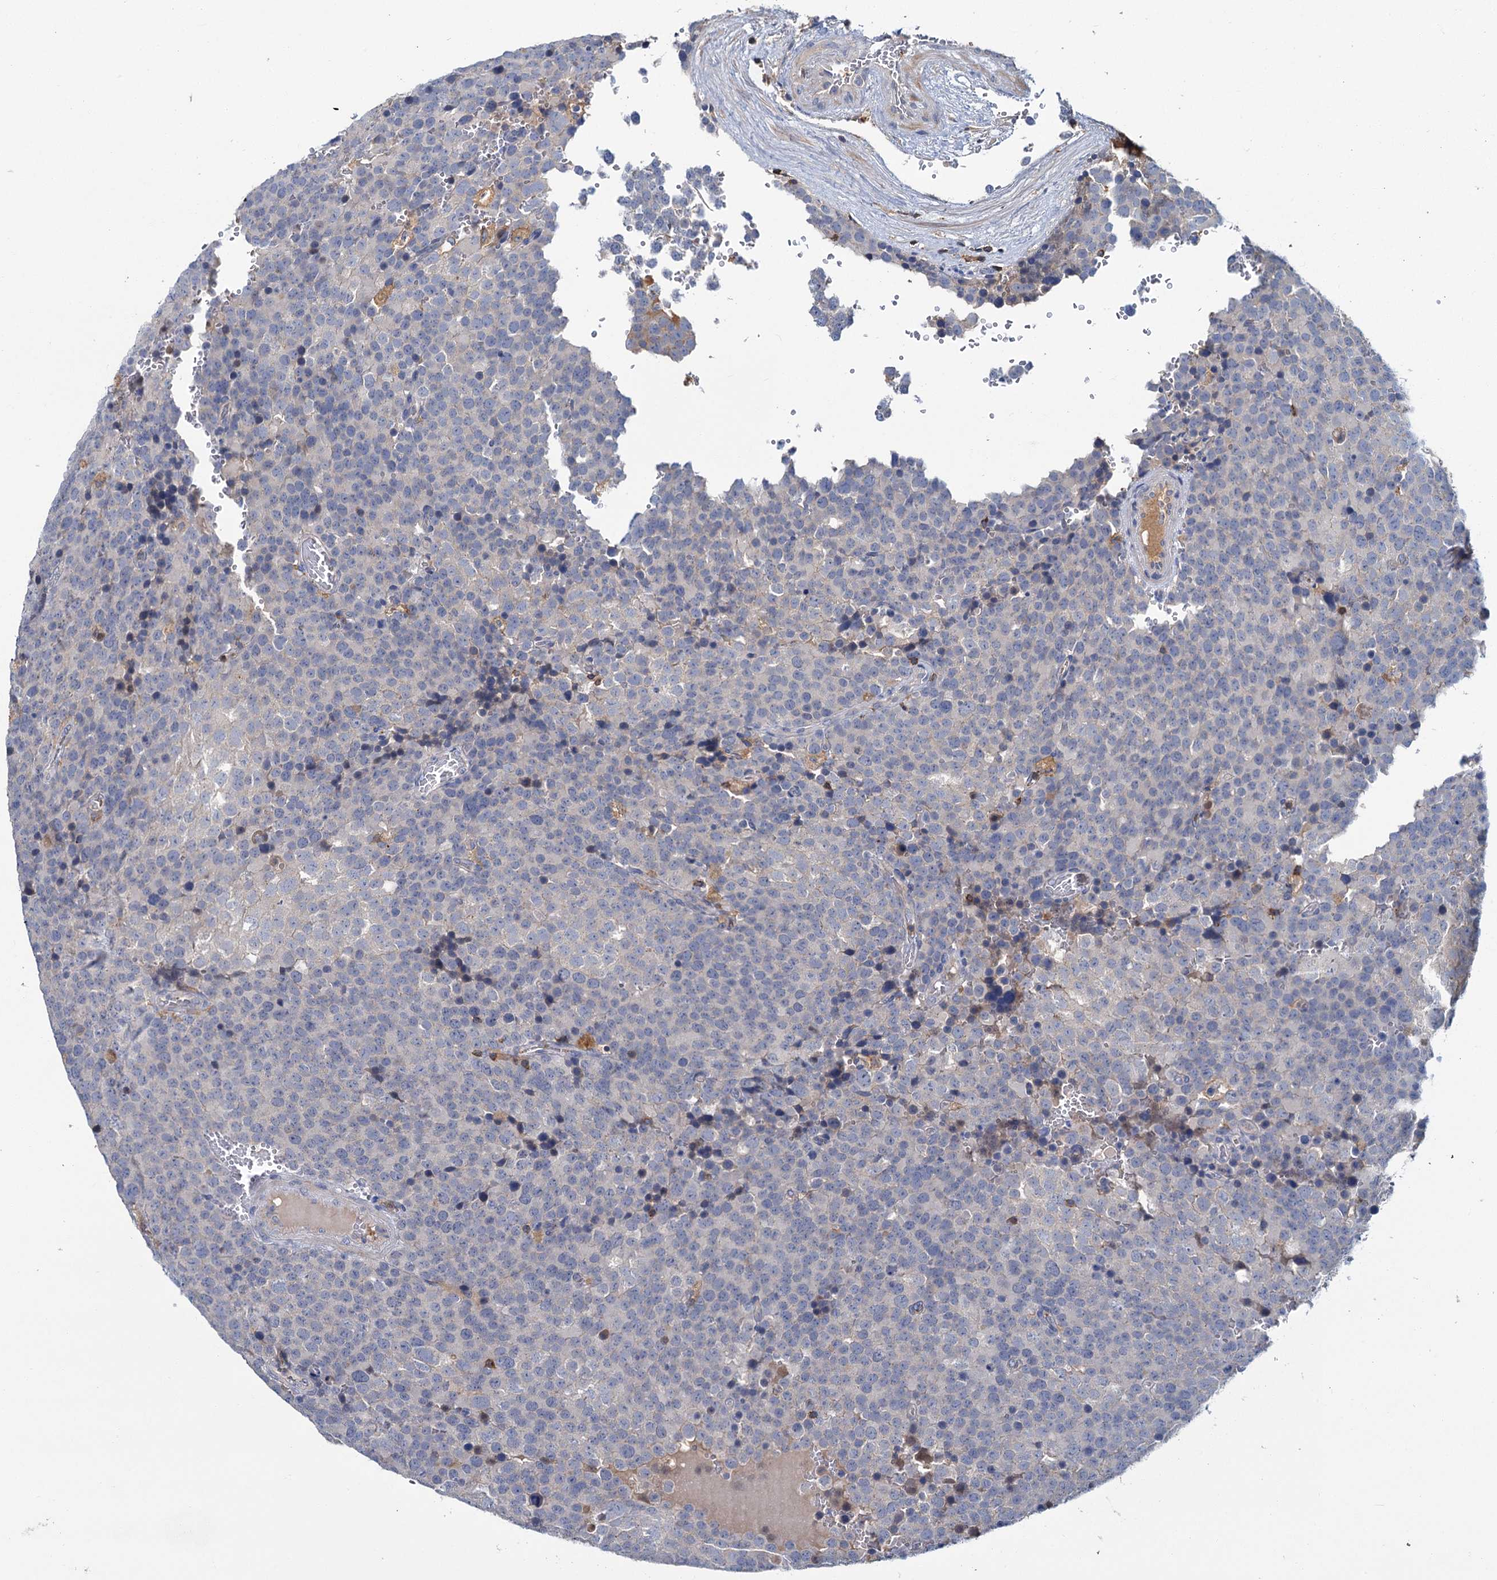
{"staining": {"intensity": "negative", "quantity": "none", "location": "none"}, "tissue": "testis cancer", "cell_type": "Tumor cells", "image_type": "cancer", "snomed": [{"axis": "morphology", "description": "Seminoma, NOS"}, {"axis": "topography", "description": "Testis"}], "caption": "Micrograph shows no protein positivity in tumor cells of seminoma (testis) tissue.", "gene": "FGFR2", "patient": {"sex": "male", "age": 71}}